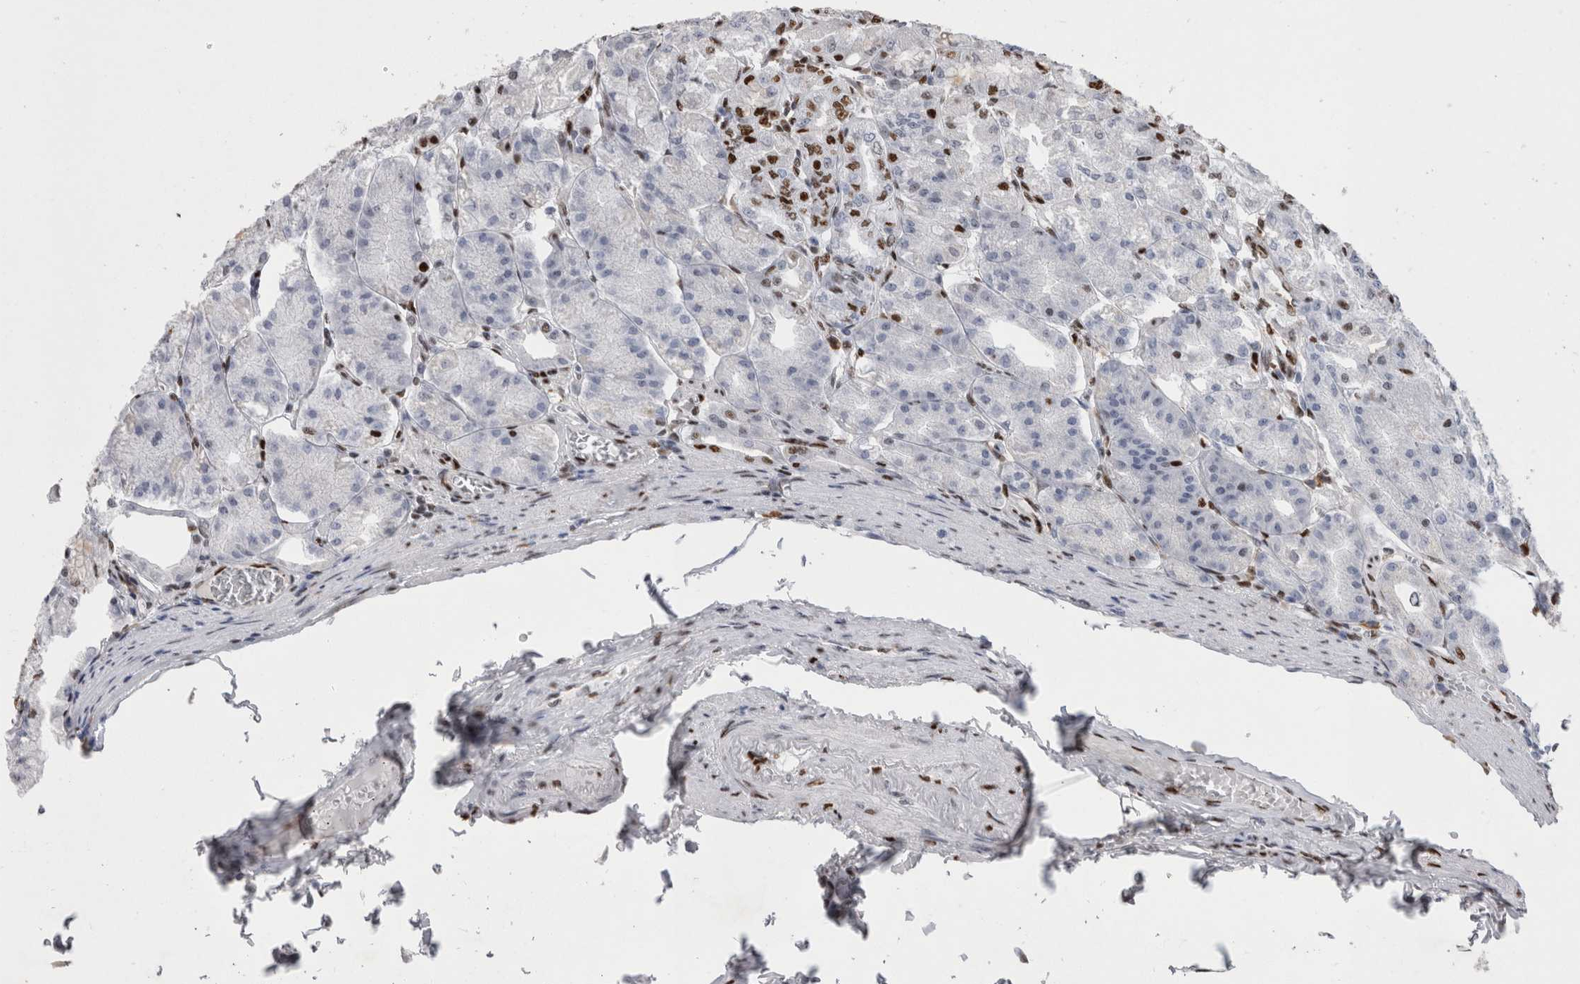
{"staining": {"intensity": "strong", "quantity": "25%-75%", "location": "nuclear"}, "tissue": "stomach", "cell_type": "Glandular cells", "image_type": "normal", "snomed": [{"axis": "morphology", "description": "Normal tissue, NOS"}, {"axis": "topography", "description": "Stomach, lower"}], "caption": "Immunohistochemistry (DAB (3,3'-diaminobenzidine)) staining of normal stomach exhibits strong nuclear protein expression in approximately 25%-75% of glandular cells.", "gene": "ALPK3", "patient": {"sex": "male", "age": 71}}